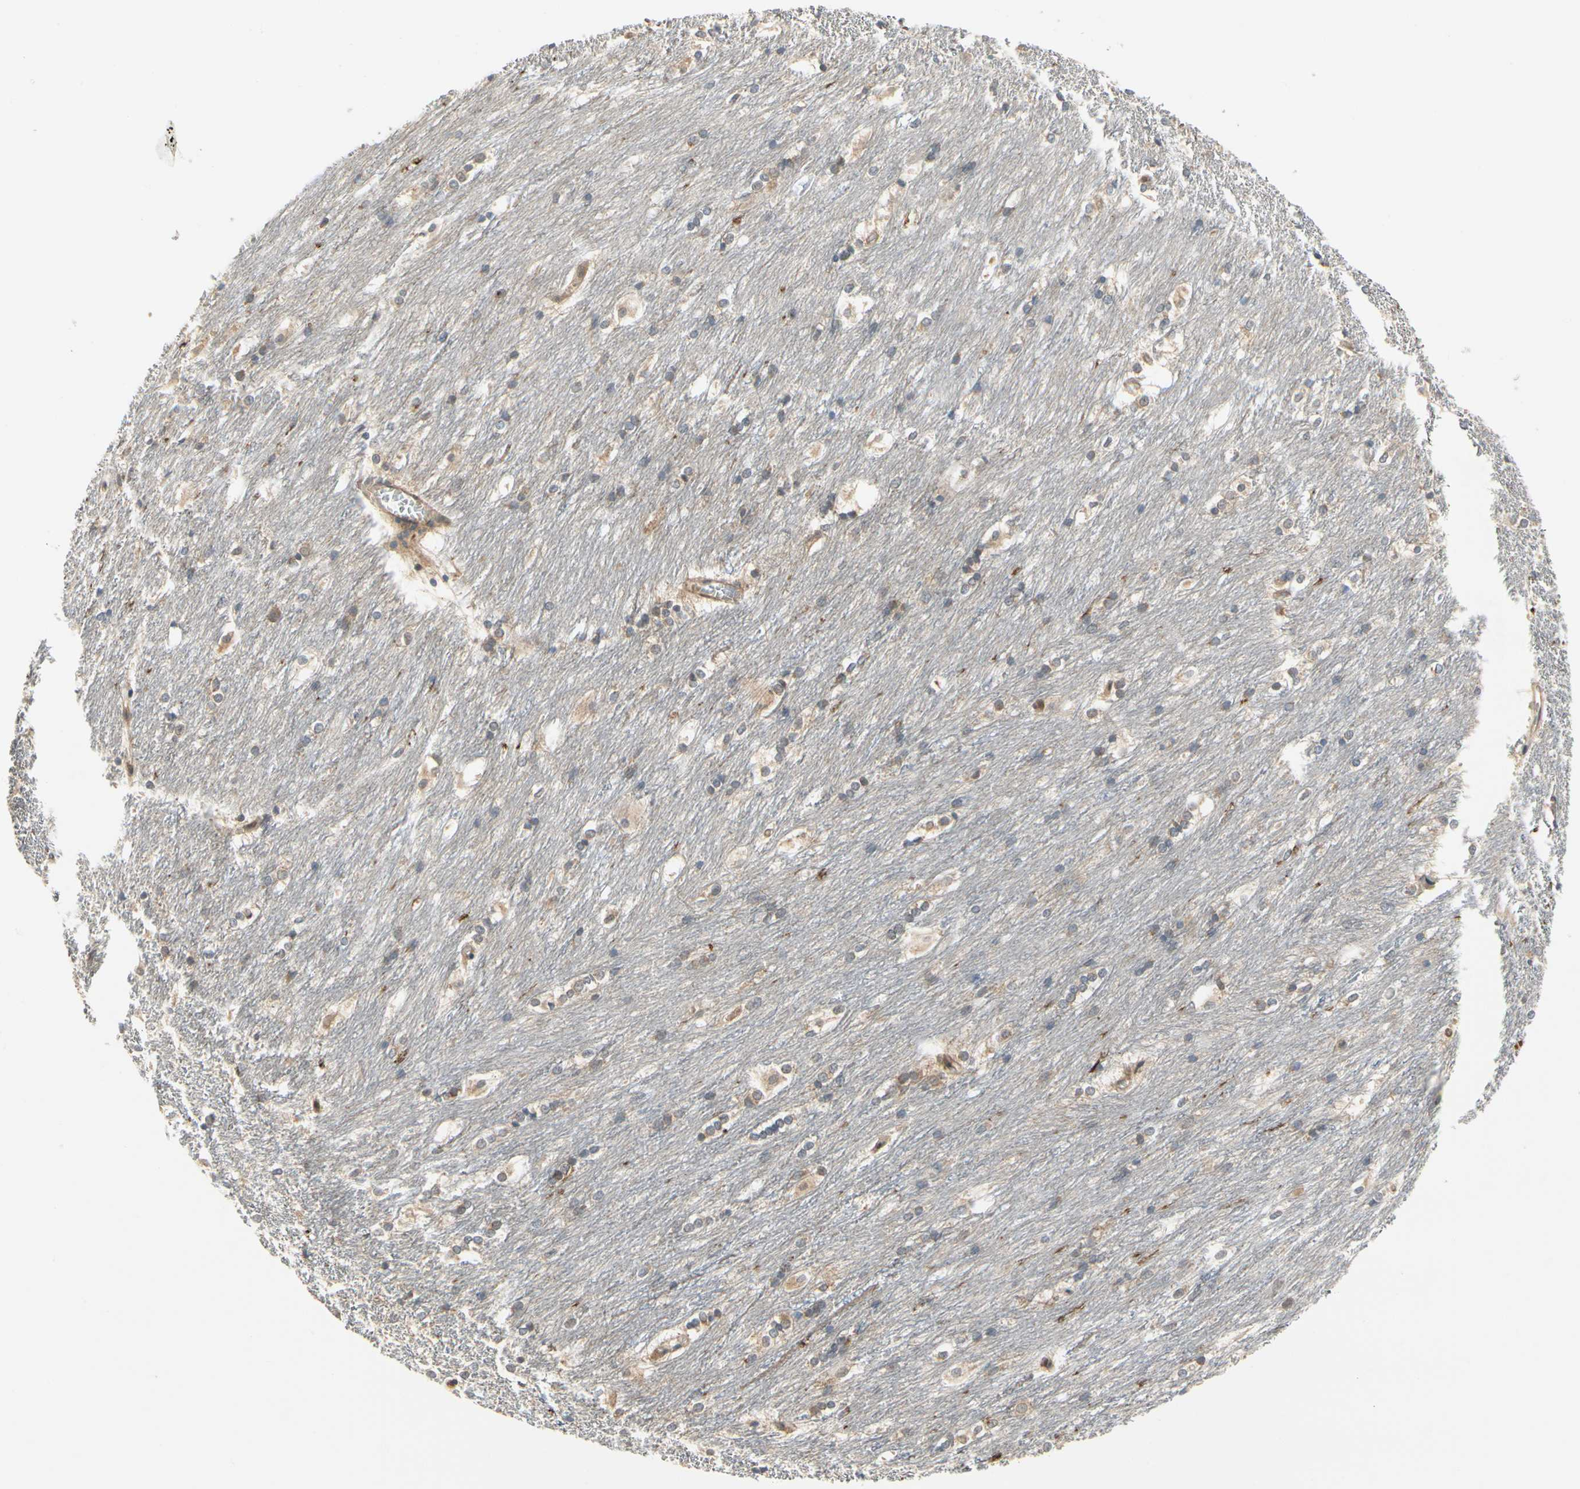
{"staining": {"intensity": "weak", "quantity": "<25%", "location": "cytoplasmic/membranous"}, "tissue": "caudate", "cell_type": "Glial cells", "image_type": "normal", "snomed": [{"axis": "morphology", "description": "Normal tissue, NOS"}, {"axis": "topography", "description": "Lateral ventricle wall"}], "caption": "The IHC micrograph has no significant positivity in glial cells of caudate.", "gene": "TDRP", "patient": {"sex": "female", "age": 19}}